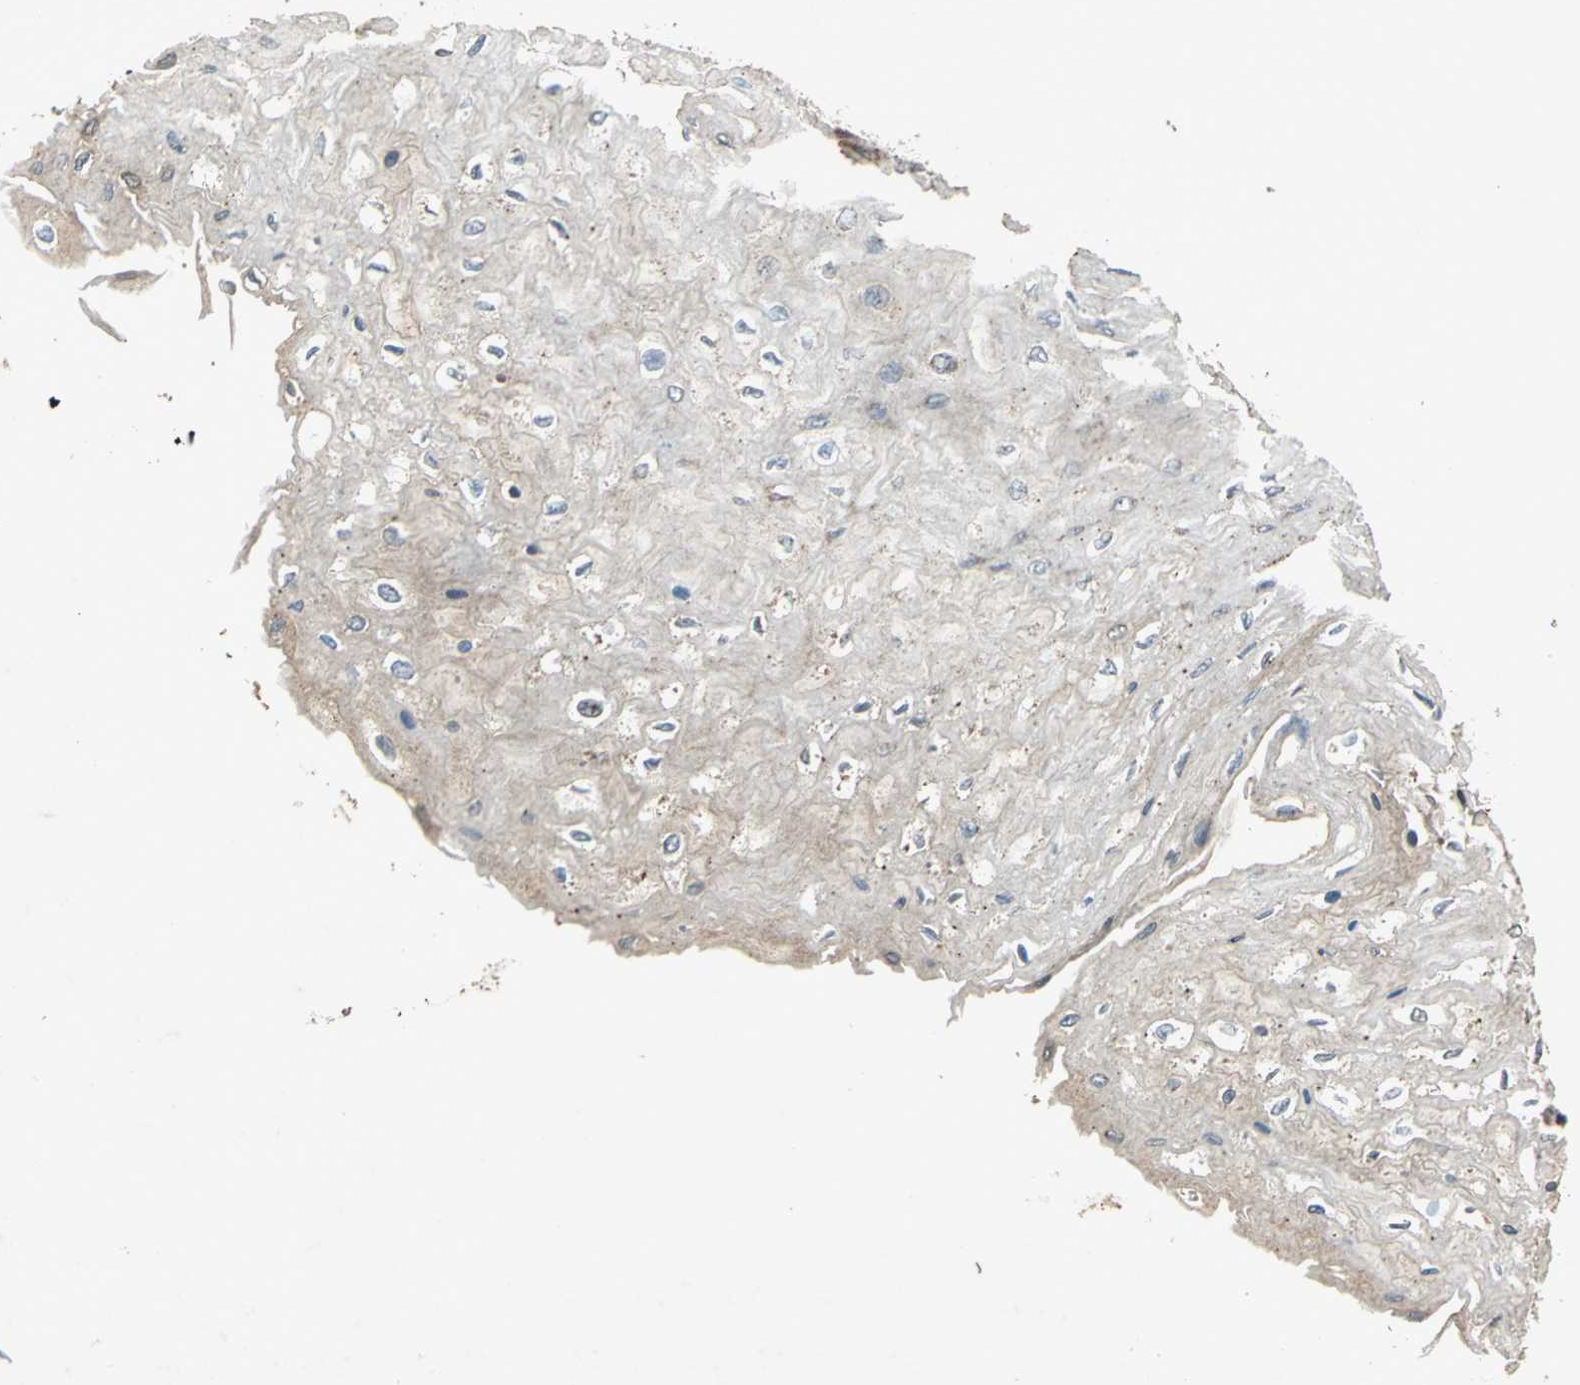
{"staining": {"intensity": "moderate", "quantity": "25%-75%", "location": "cytoplasmic/membranous"}, "tissue": "esophagus", "cell_type": "Squamous epithelial cells", "image_type": "normal", "snomed": [{"axis": "morphology", "description": "Normal tissue, NOS"}, {"axis": "topography", "description": "Esophagus"}], "caption": "A brown stain highlights moderate cytoplasmic/membranous positivity of a protein in squamous epithelial cells of unremarkable esophagus.", "gene": "POLRMT", "patient": {"sex": "female", "age": 72}}